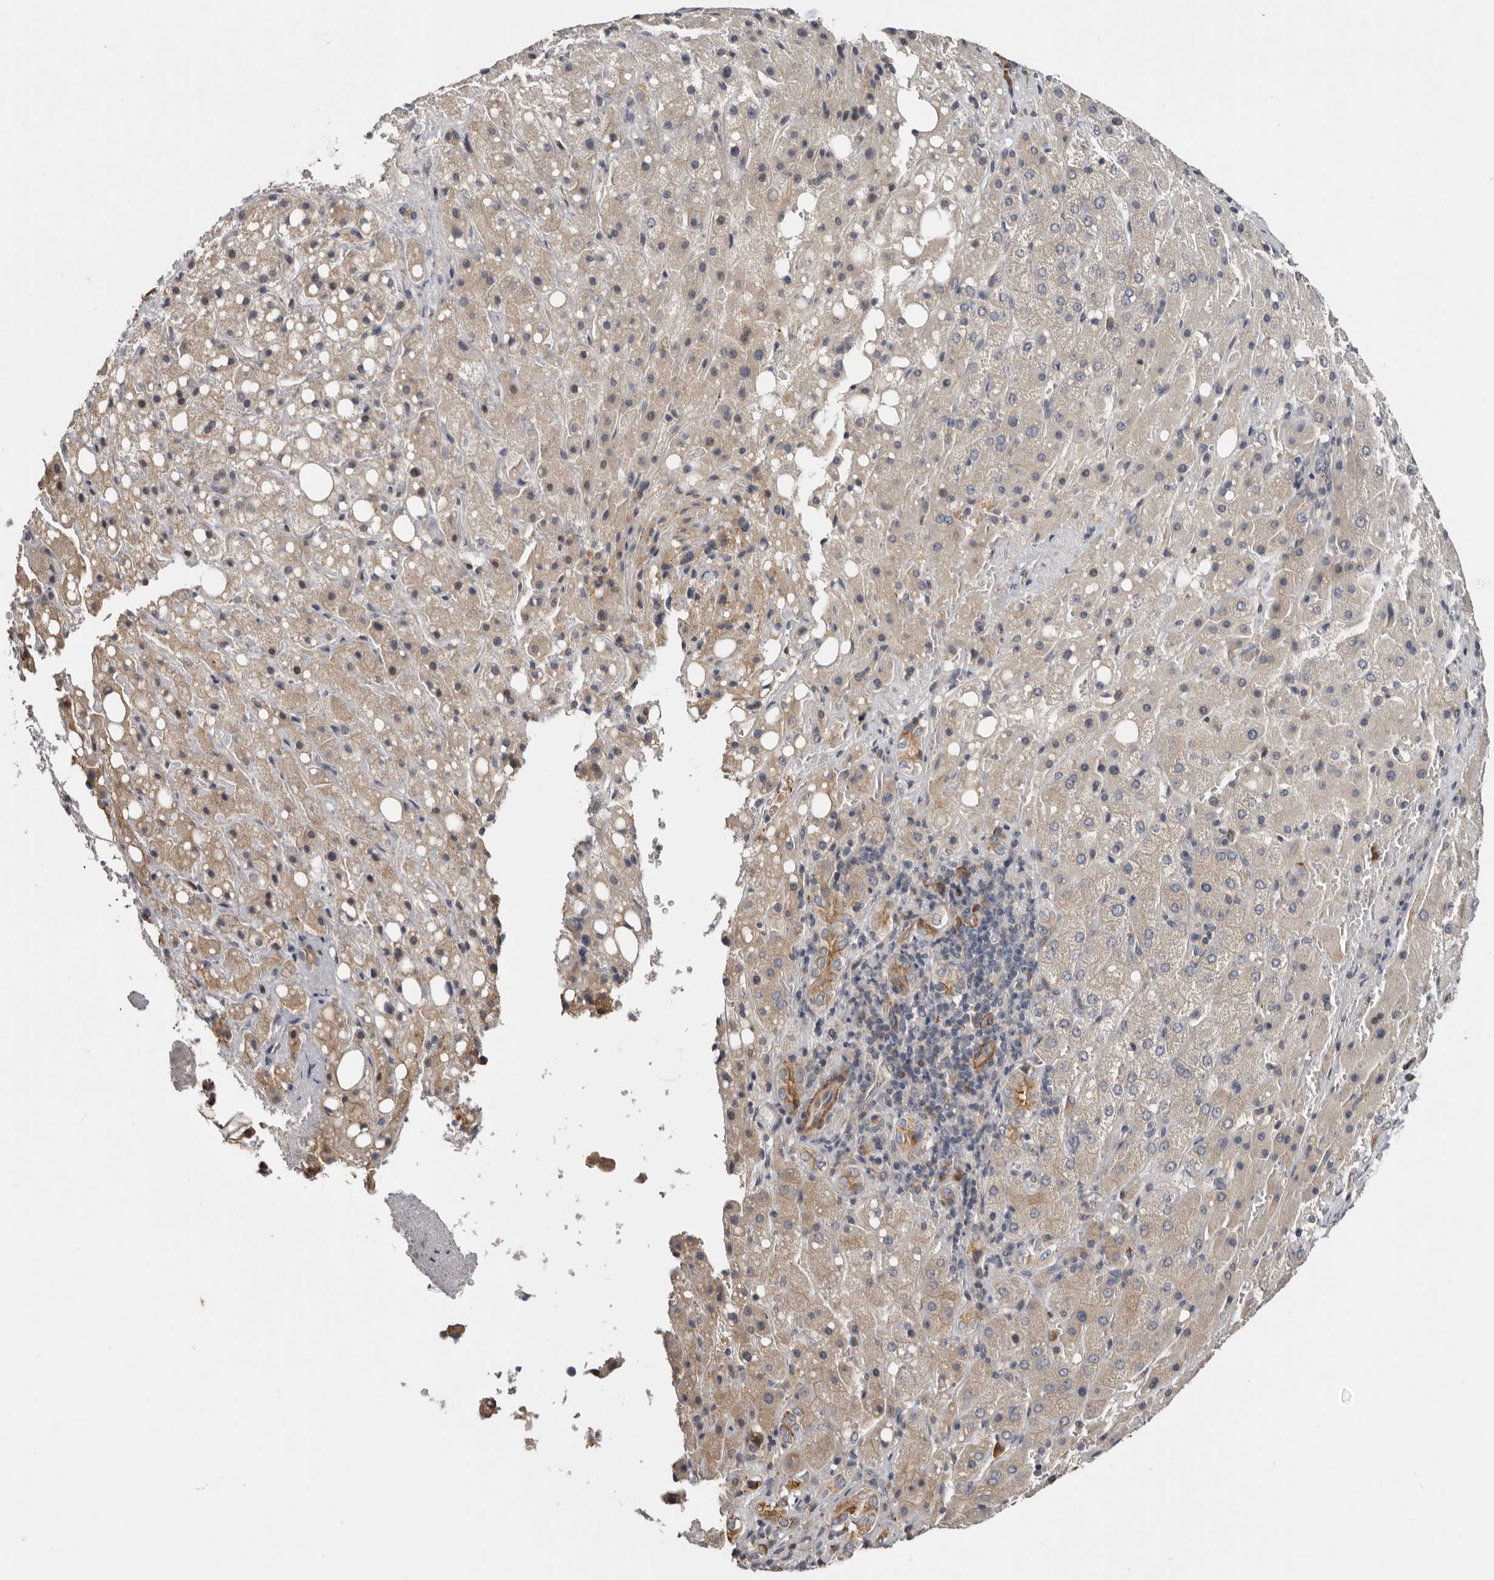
{"staining": {"intensity": "negative", "quantity": "none", "location": "none"}, "tissue": "liver cancer", "cell_type": "Tumor cells", "image_type": "cancer", "snomed": [{"axis": "morphology", "description": "Carcinoma, Hepatocellular, NOS"}, {"axis": "topography", "description": "Liver"}], "caption": "Tumor cells are negative for brown protein staining in liver cancer. The staining was performed using DAB to visualize the protein expression in brown, while the nuclei were stained in blue with hematoxylin (Magnification: 20x).", "gene": "CDCA8", "patient": {"sex": "male", "age": 80}}